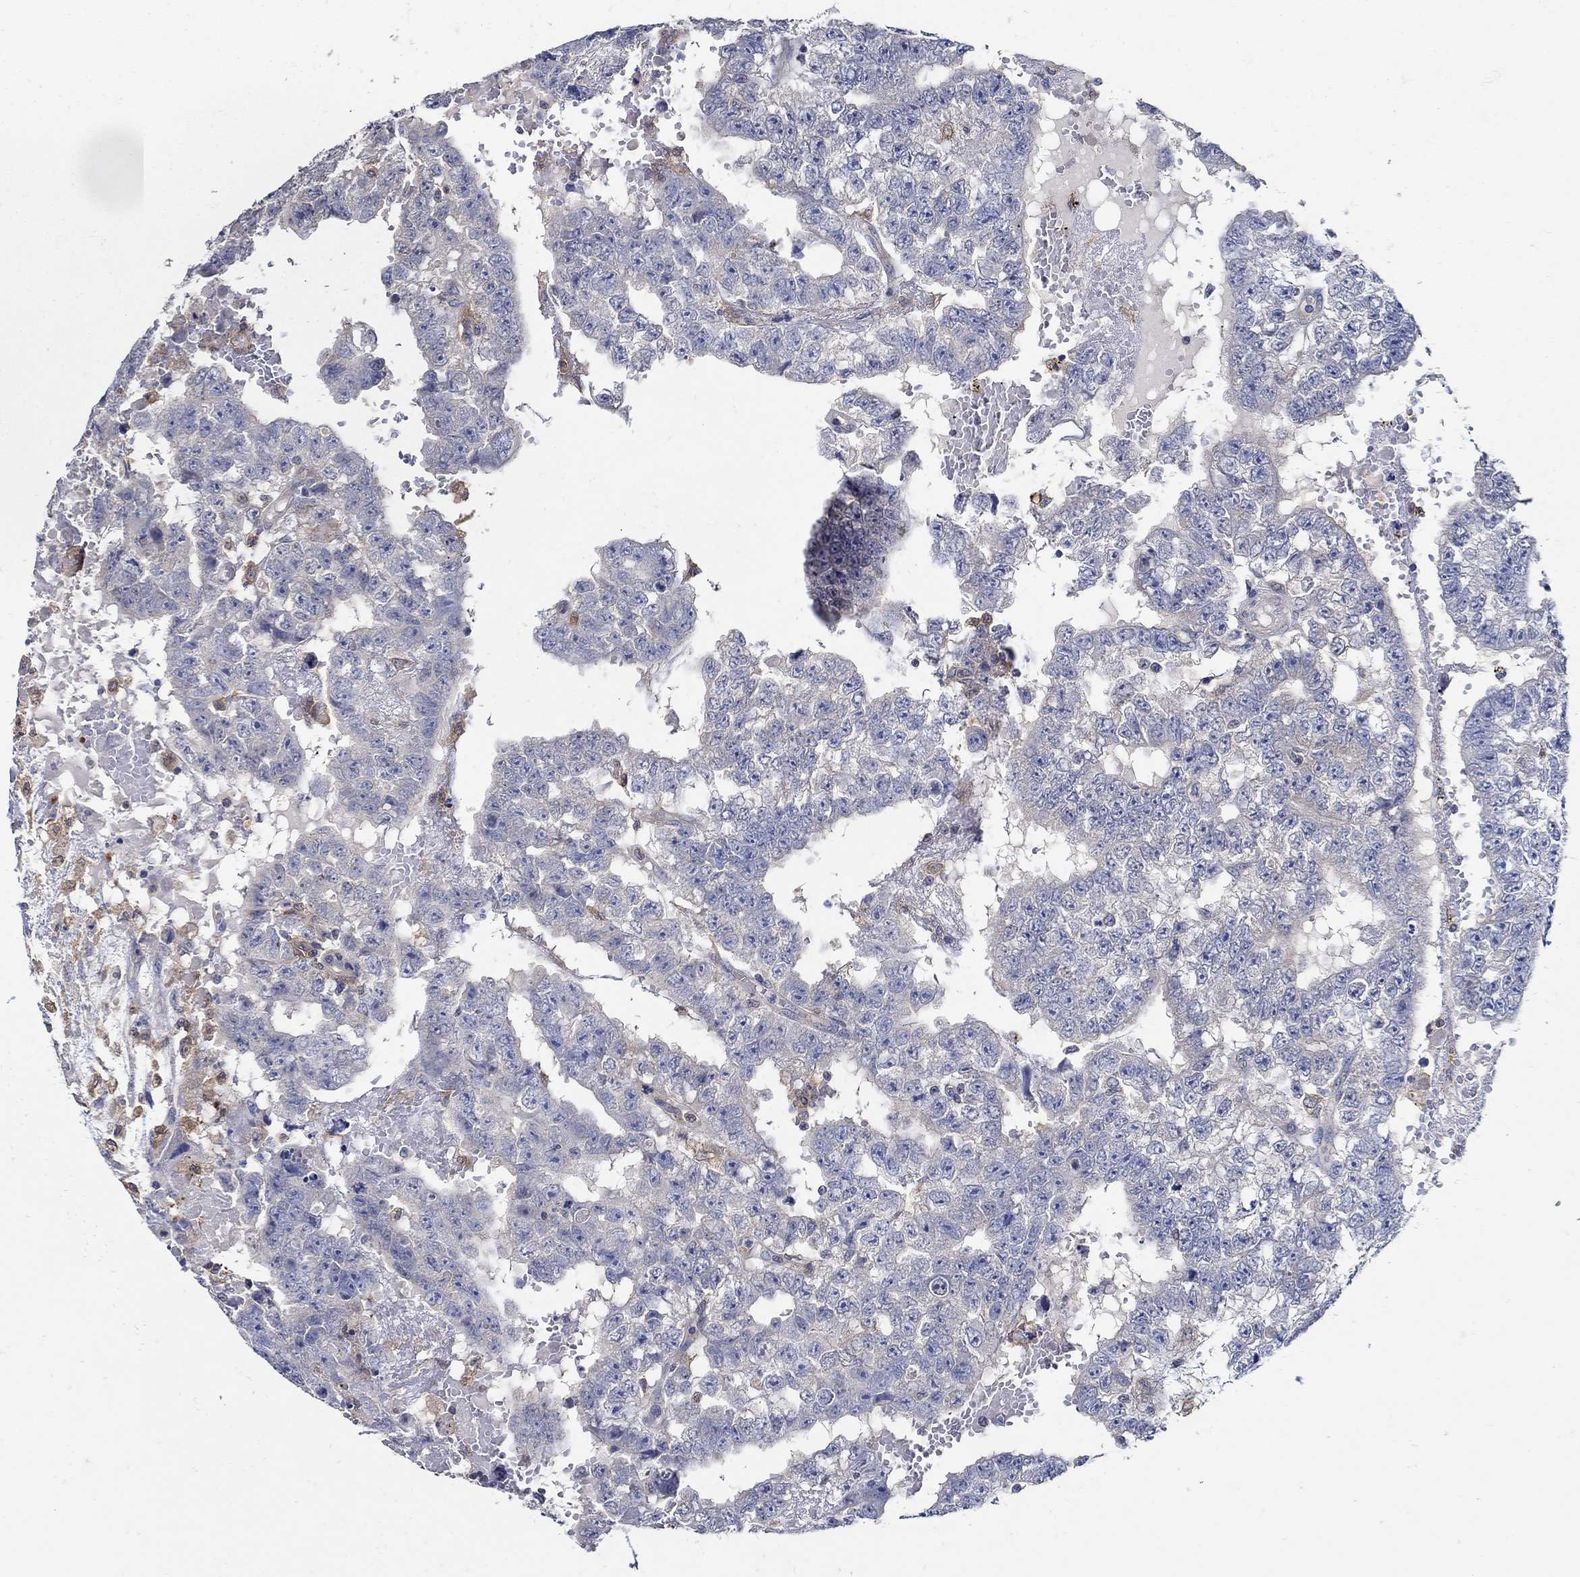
{"staining": {"intensity": "negative", "quantity": "none", "location": "none"}, "tissue": "testis cancer", "cell_type": "Tumor cells", "image_type": "cancer", "snomed": [{"axis": "morphology", "description": "Carcinoma, Embryonal, NOS"}, {"axis": "topography", "description": "Testis"}], "caption": "This is a micrograph of immunohistochemistry staining of testis embryonal carcinoma, which shows no staining in tumor cells.", "gene": "MTHFR", "patient": {"sex": "male", "age": 25}}